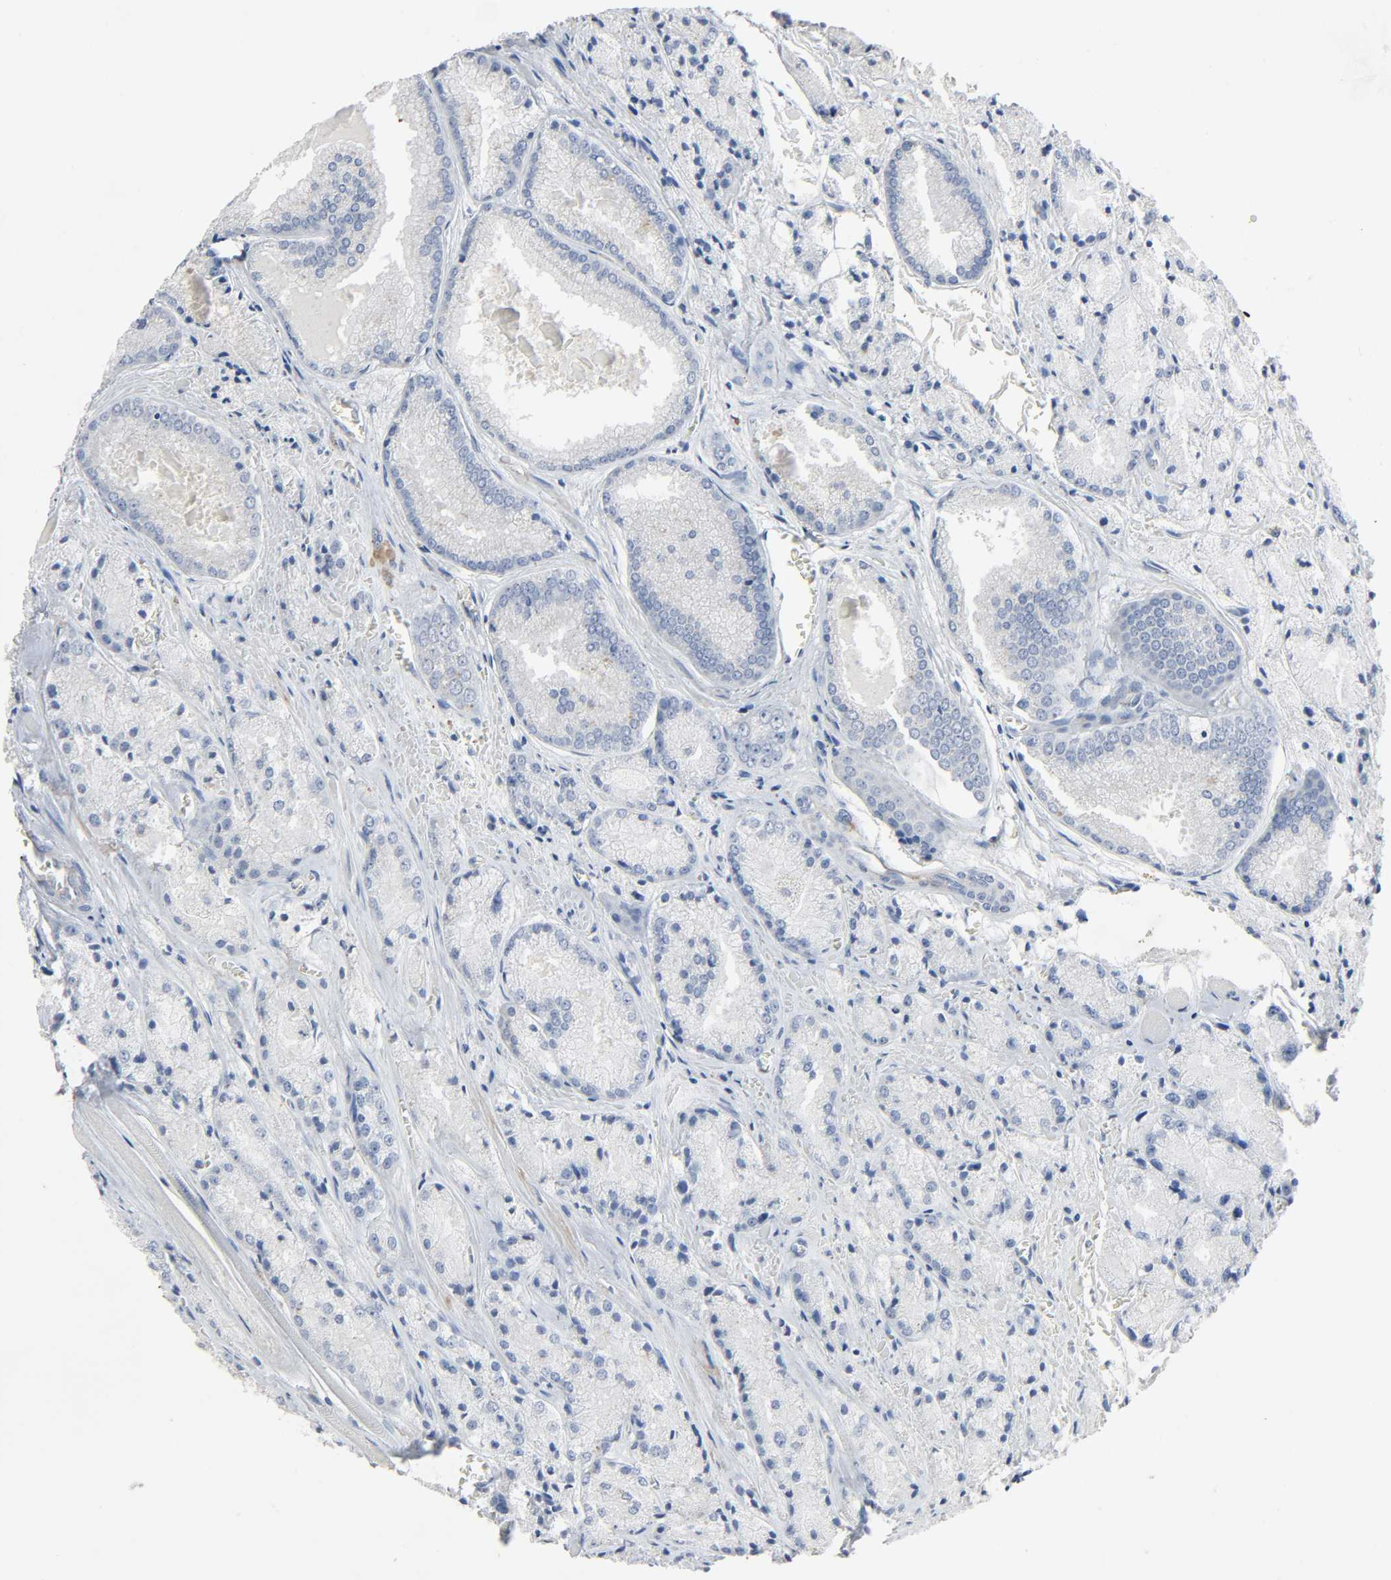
{"staining": {"intensity": "negative", "quantity": "none", "location": "none"}, "tissue": "prostate cancer", "cell_type": "Tumor cells", "image_type": "cancer", "snomed": [{"axis": "morphology", "description": "Adenocarcinoma, Low grade"}, {"axis": "topography", "description": "Prostate"}], "caption": "Immunohistochemistry (IHC) histopathology image of neoplastic tissue: human prostate cancer (low-grade adenocarcinoma) stained with DAB (3,3'-diaminobenzidine) reveals no significant protein expression in tumor cells.", "gene": "FBLN5", "patient": {"sex": "male", "age": 64}}